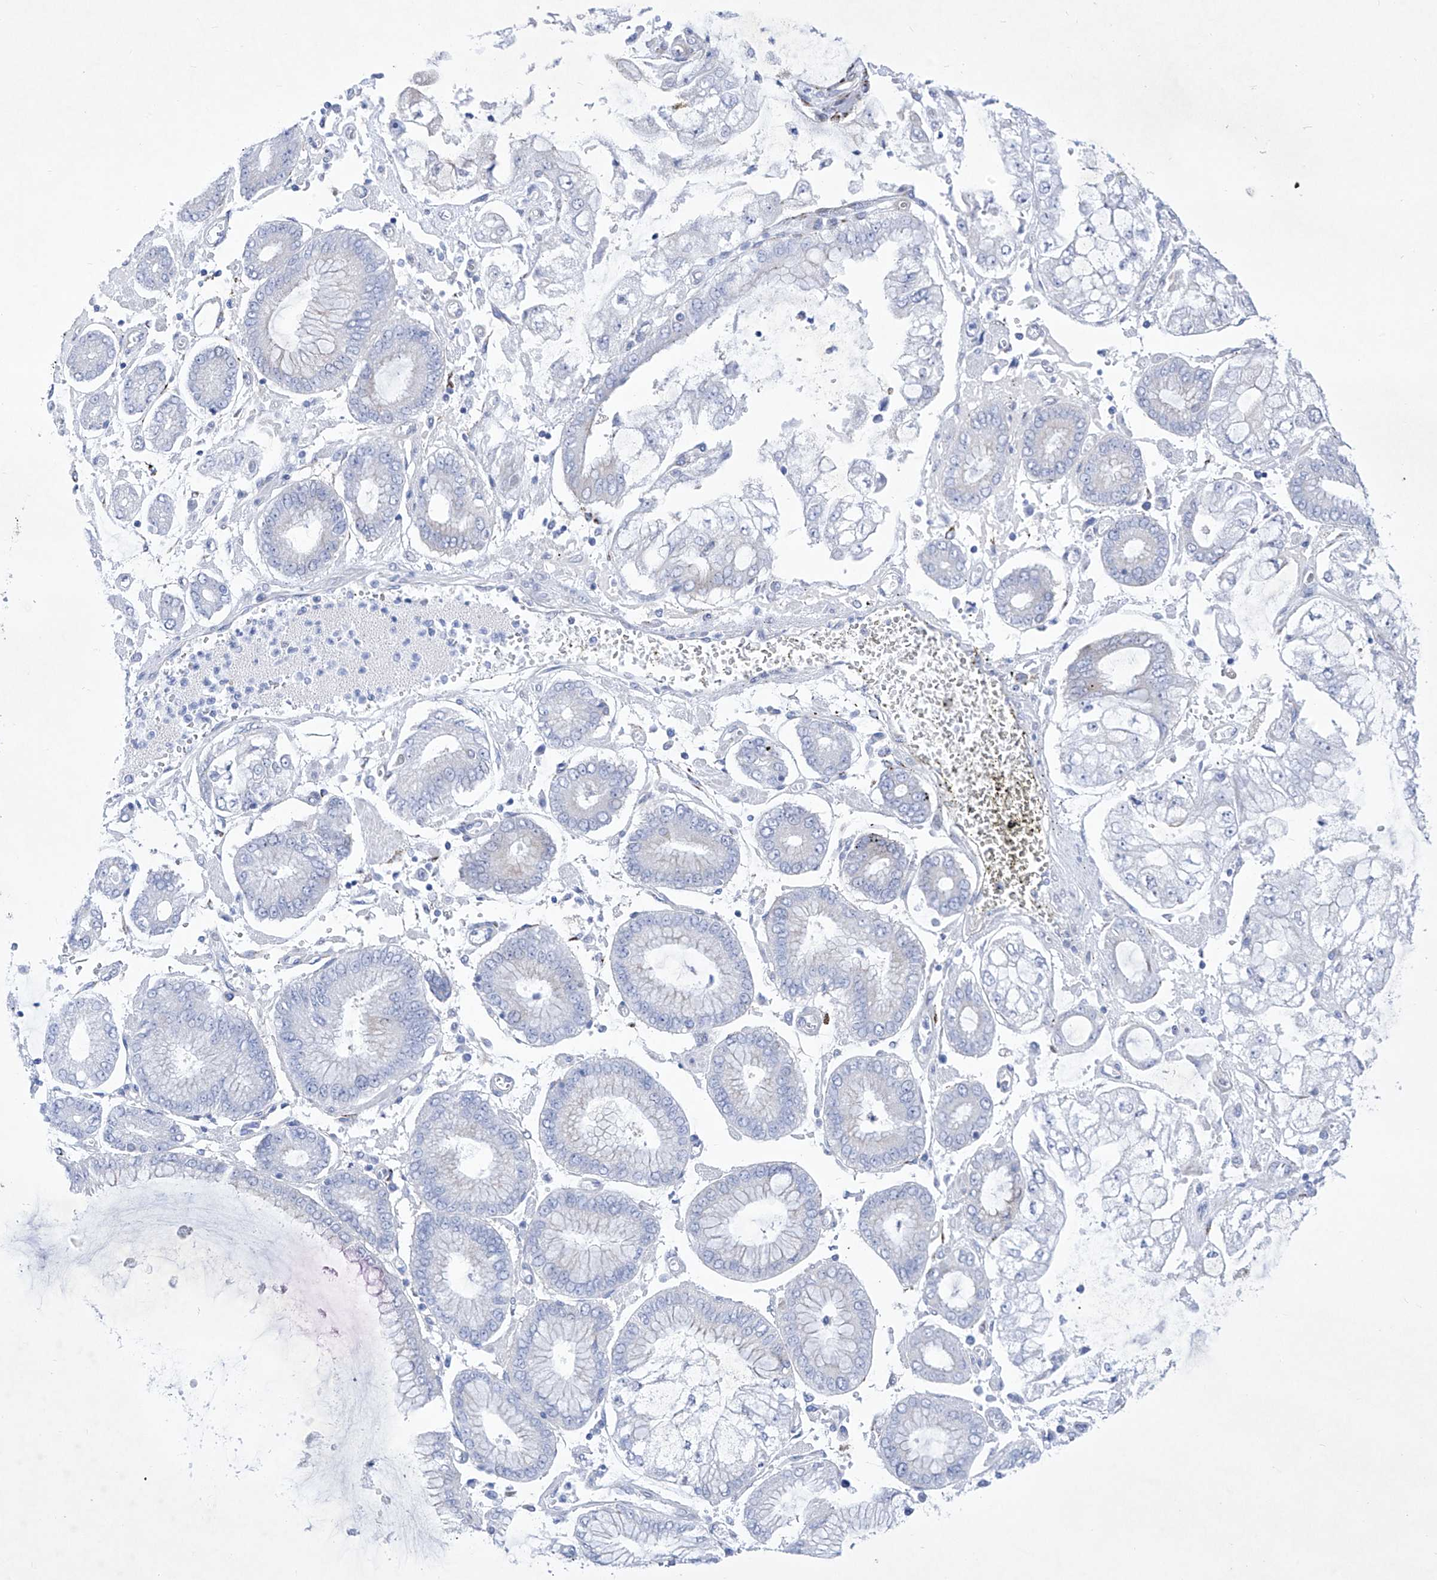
{"staining": {"intensity": "negative", "quantity": "none", "location": "none"}, "tissue": "stomach cancer", "cell_type": "Tumor cells", "image_type": "cancer", "snomed": [{"axis": "morphology", "description": "Adenocarcinoma, NOS"}, {"axis": "topography", "description": "Stomach"}], "caption": "There is no significant positivity in tumor cells of stomach cancer (adenocarcinoma).", "gene": "C1orf87", "patient": {"sex": "male", "age": 76}}